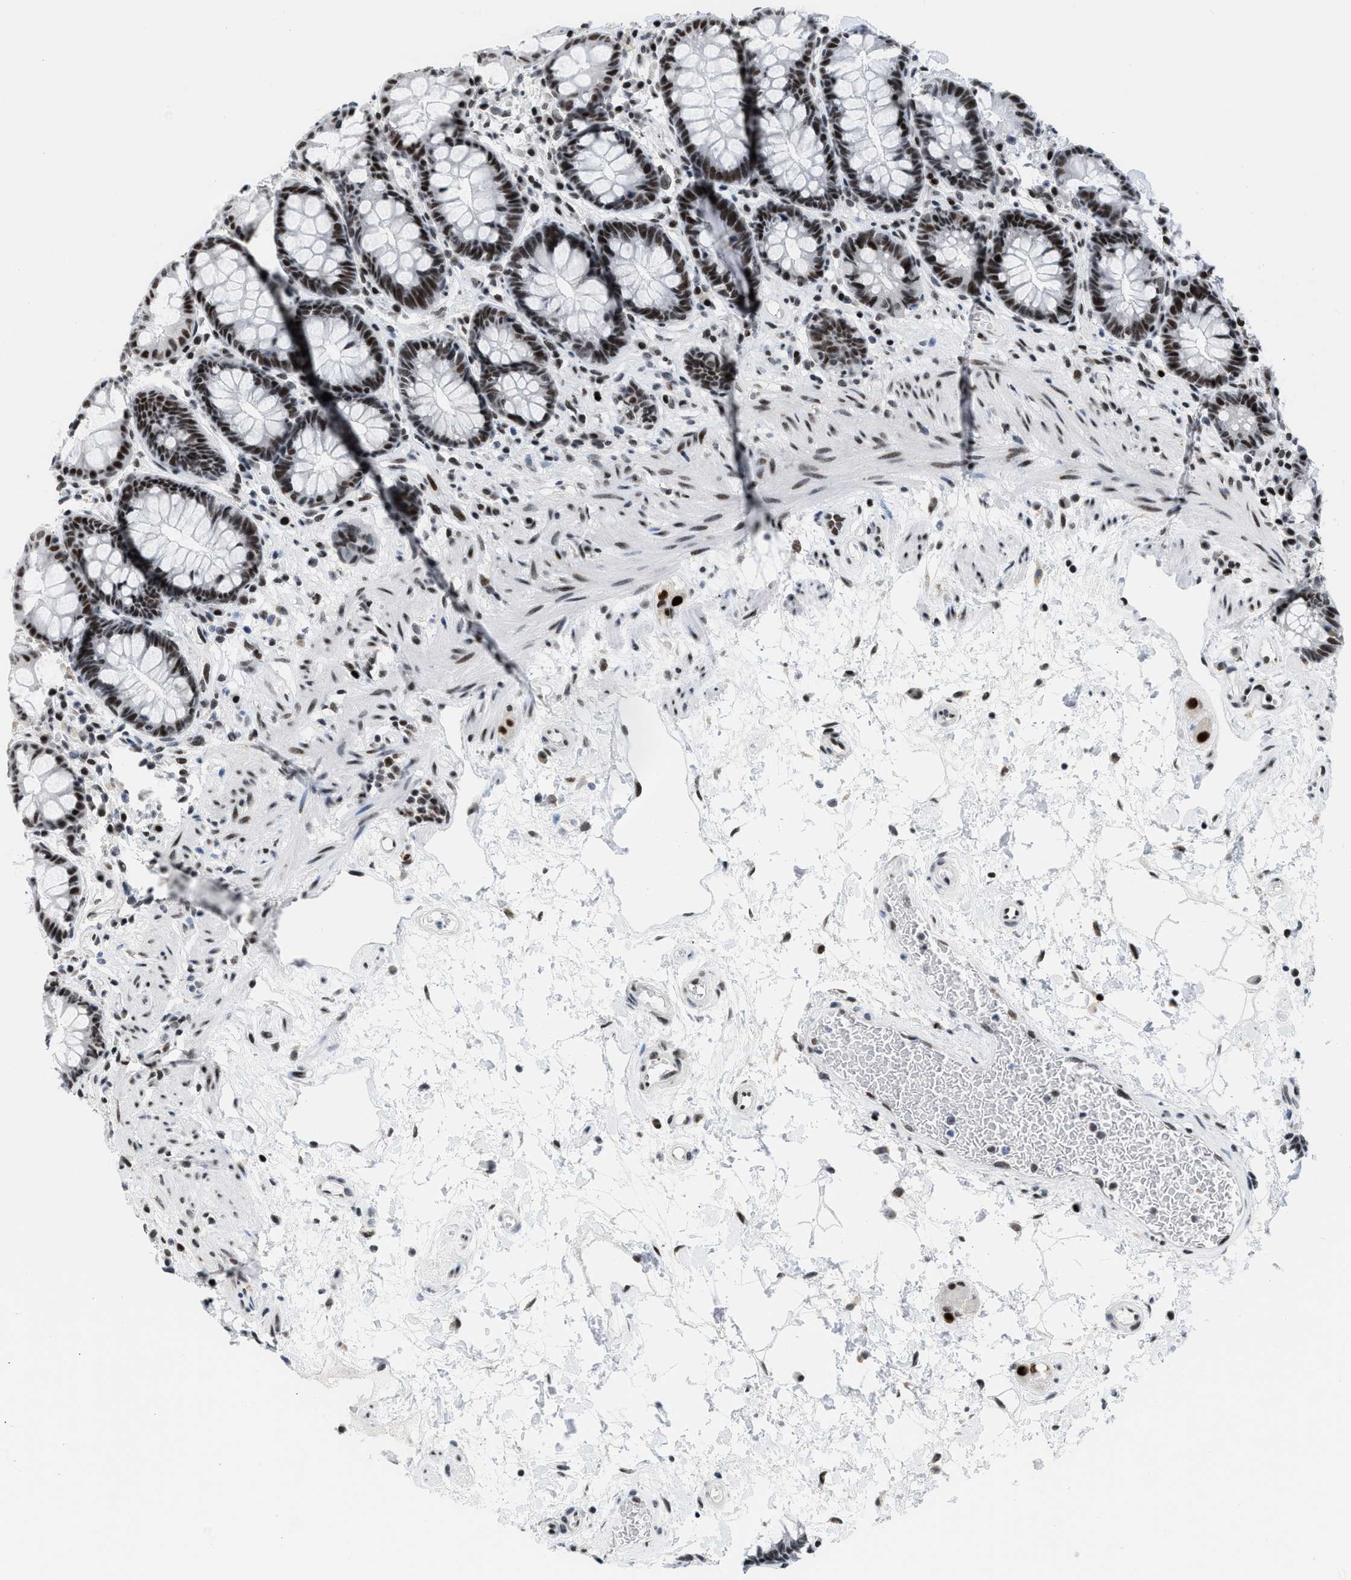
{"staining": {"intensity": "strong", "quantity": ">75%", "location": "nuclear"}, "tissue": "rectum", "cell_type": "Glandular cells", "image_type": "normal", "snomed": [{"axis": "morphology", "description": "Normal tissue, NOS"}, {"axis": "topography", "description": "Rectum"}], "caption": "Strong nuclear protein staining is appreciated in approximately >75% of glandular cells in rectum.", "gene": "TERF2IP", "patient": {"sex": "male", "age": 64}}